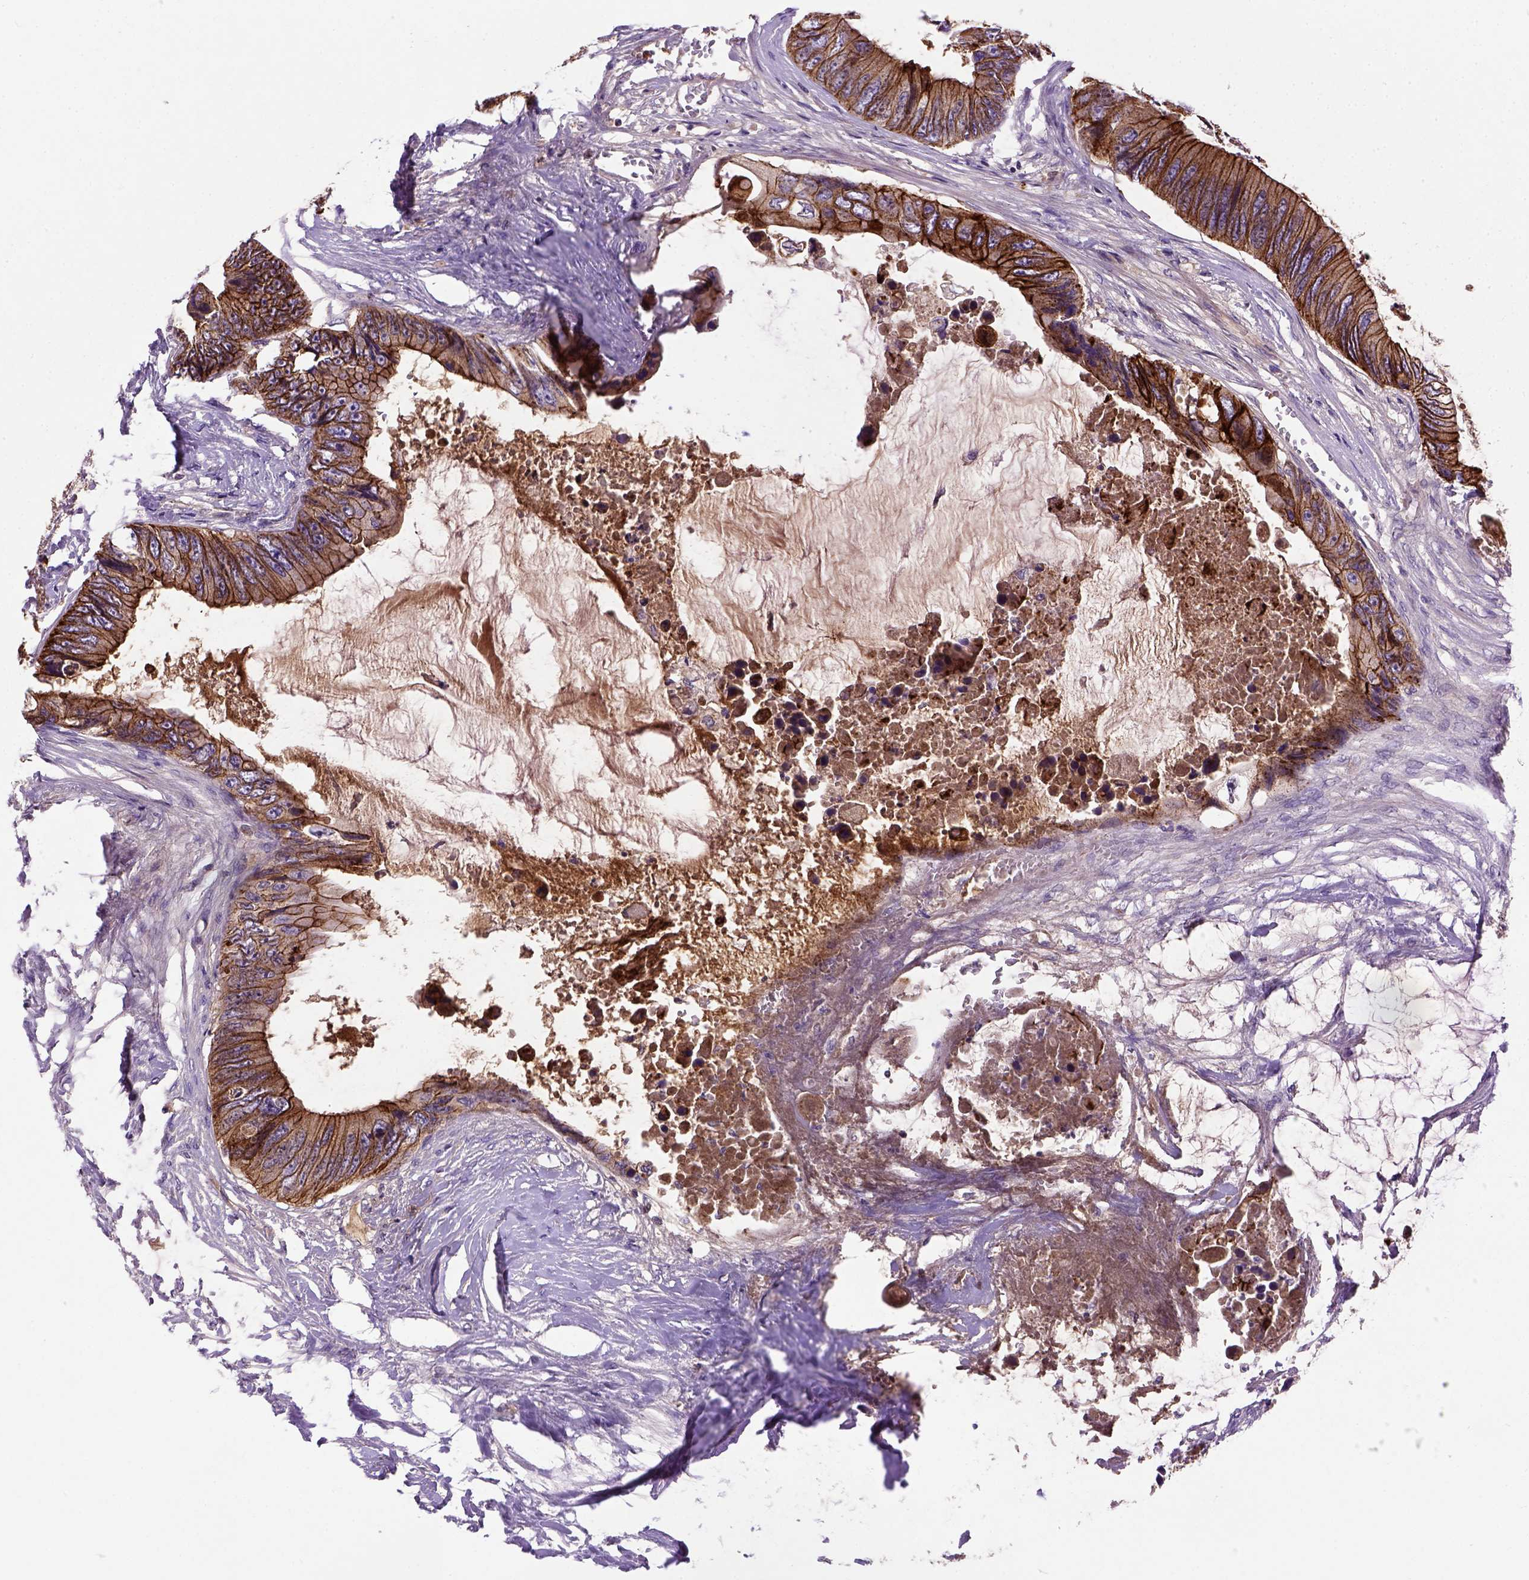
{"staining": {"intensity": "strong", "quantity": ">75%", "location": "cytoplasmic/membranous"}, "tissue": "colorectal cancer", "cell_type": "Tumor cells", "image_type": "cancer", "snomed": [{"axis": "morphology", "description": "Adenocarcinoma, NOS"}, {"axis": "topography", "description": "Rectum"}], "caption": "Immunohistochemistry (IHC) staining of colorectal cancer (adenocarcinoma), which demonstrates high levels of strong cytoplasmic/membranous positivity in about >75% of tumor cells indicating strong cytoplasmic/membranous protein positivity. The staining was performed using DAB (brown) for protein detection and nuclei were counterstained in hematoxylin (blue).", "gene": "CDH1", "patient": {"sex": "male", "age": 63}}